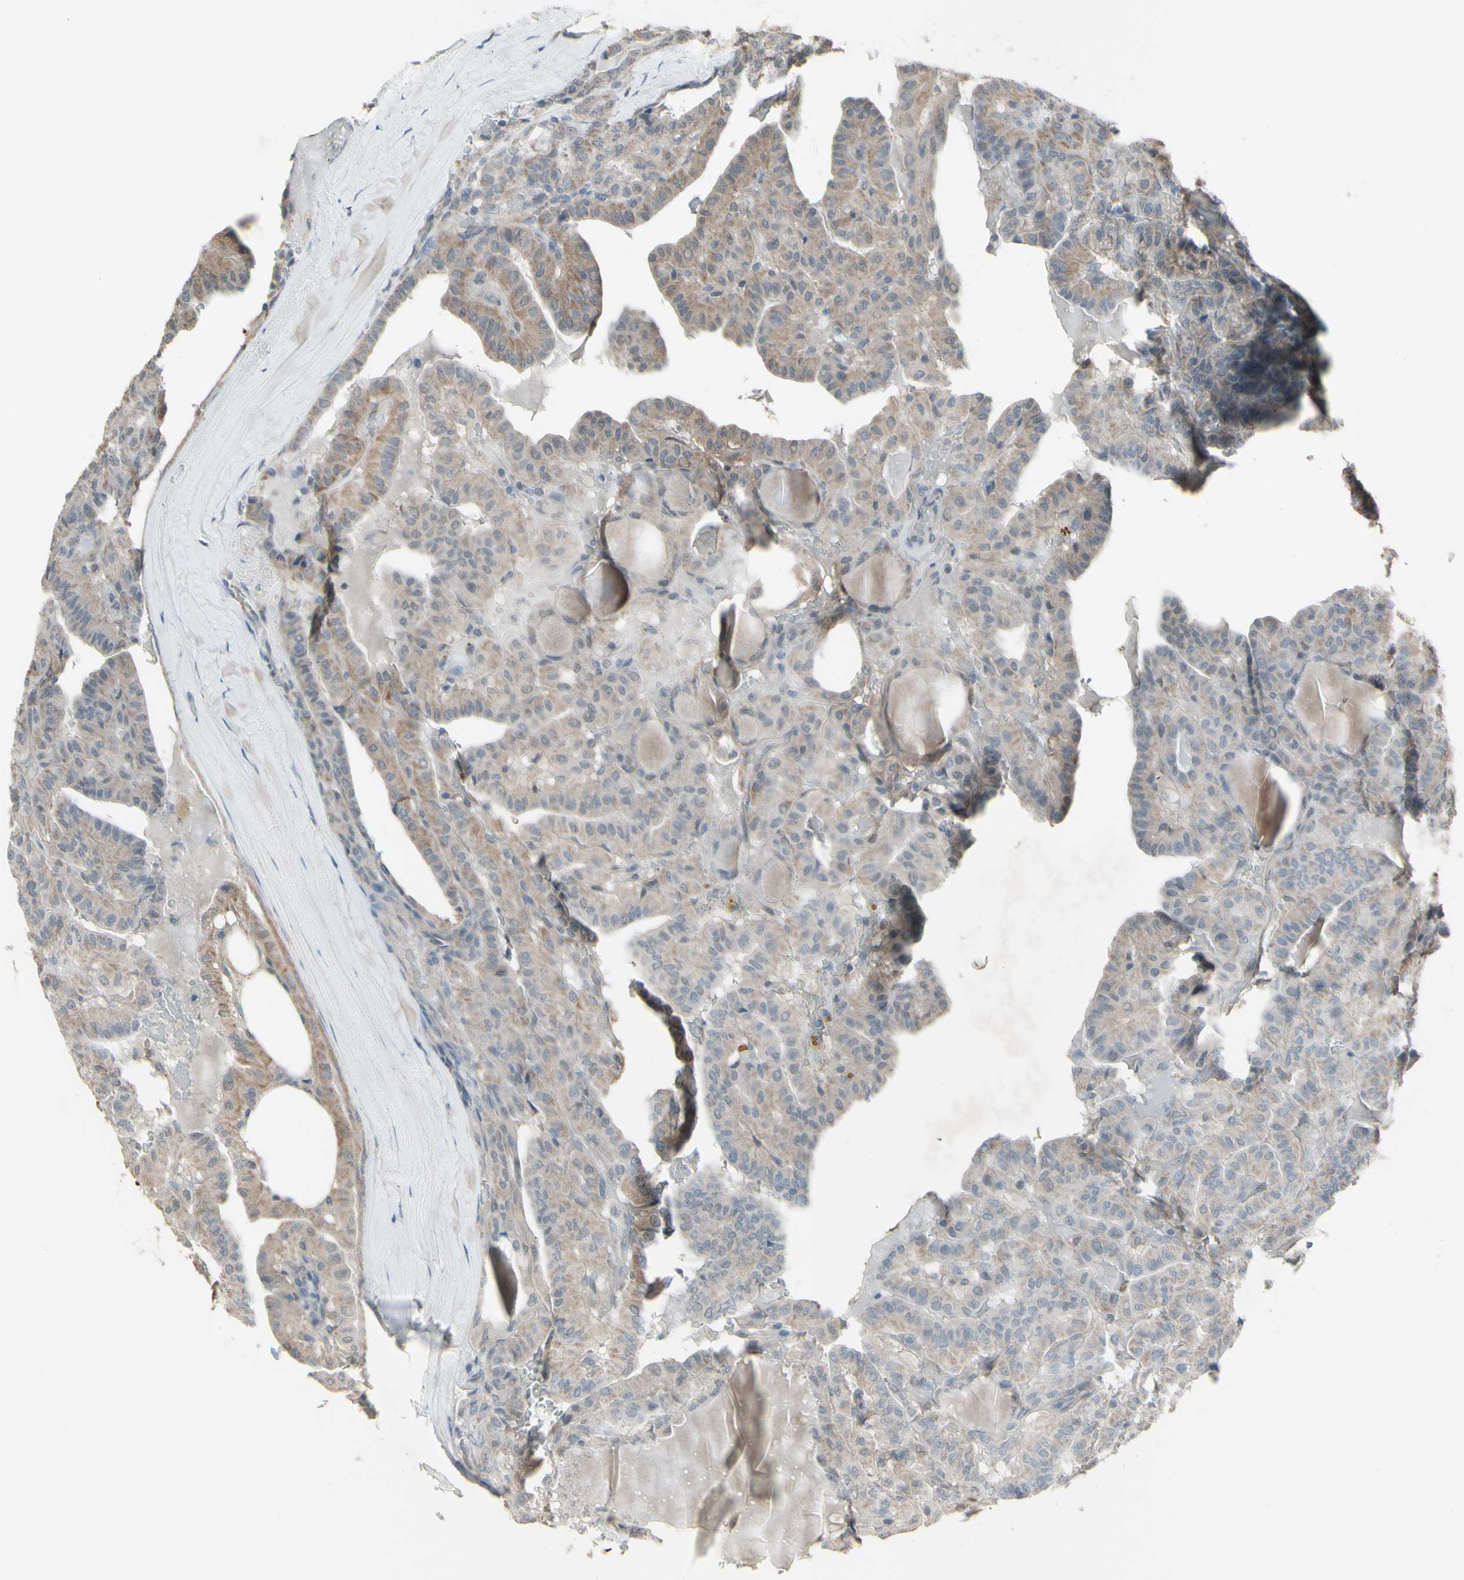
{"staining": {"intensity": "weak", "quantity": ">75%", "location": "cytoplasmic/membranous"}, "tissue": "head and neck cancer", "cell_type": "Tumor cells", "image_type": "cancer", "snomed": [{"axis": "morphology", "description": "Squamous cell carcinoma, NOS"}, {"axis": "topography", "description": "Oral tissue"}, {"axis": "topography", "description": "Head-Neck"}], "caption": "Immunohistochemical staining of squamous cell carcinoma (head and neck) reveals weak cytoplasmic/membranous protein staining in about >75% of tumor cells. The staining is performed using DAB (3,3'-diaminobenzidine) brown chromogen to label protein expression. The nuclei are counter-stained blue using hematoxylin.", "gene": "FXYD3", "patient": {"sex": "female", "age": 50}}